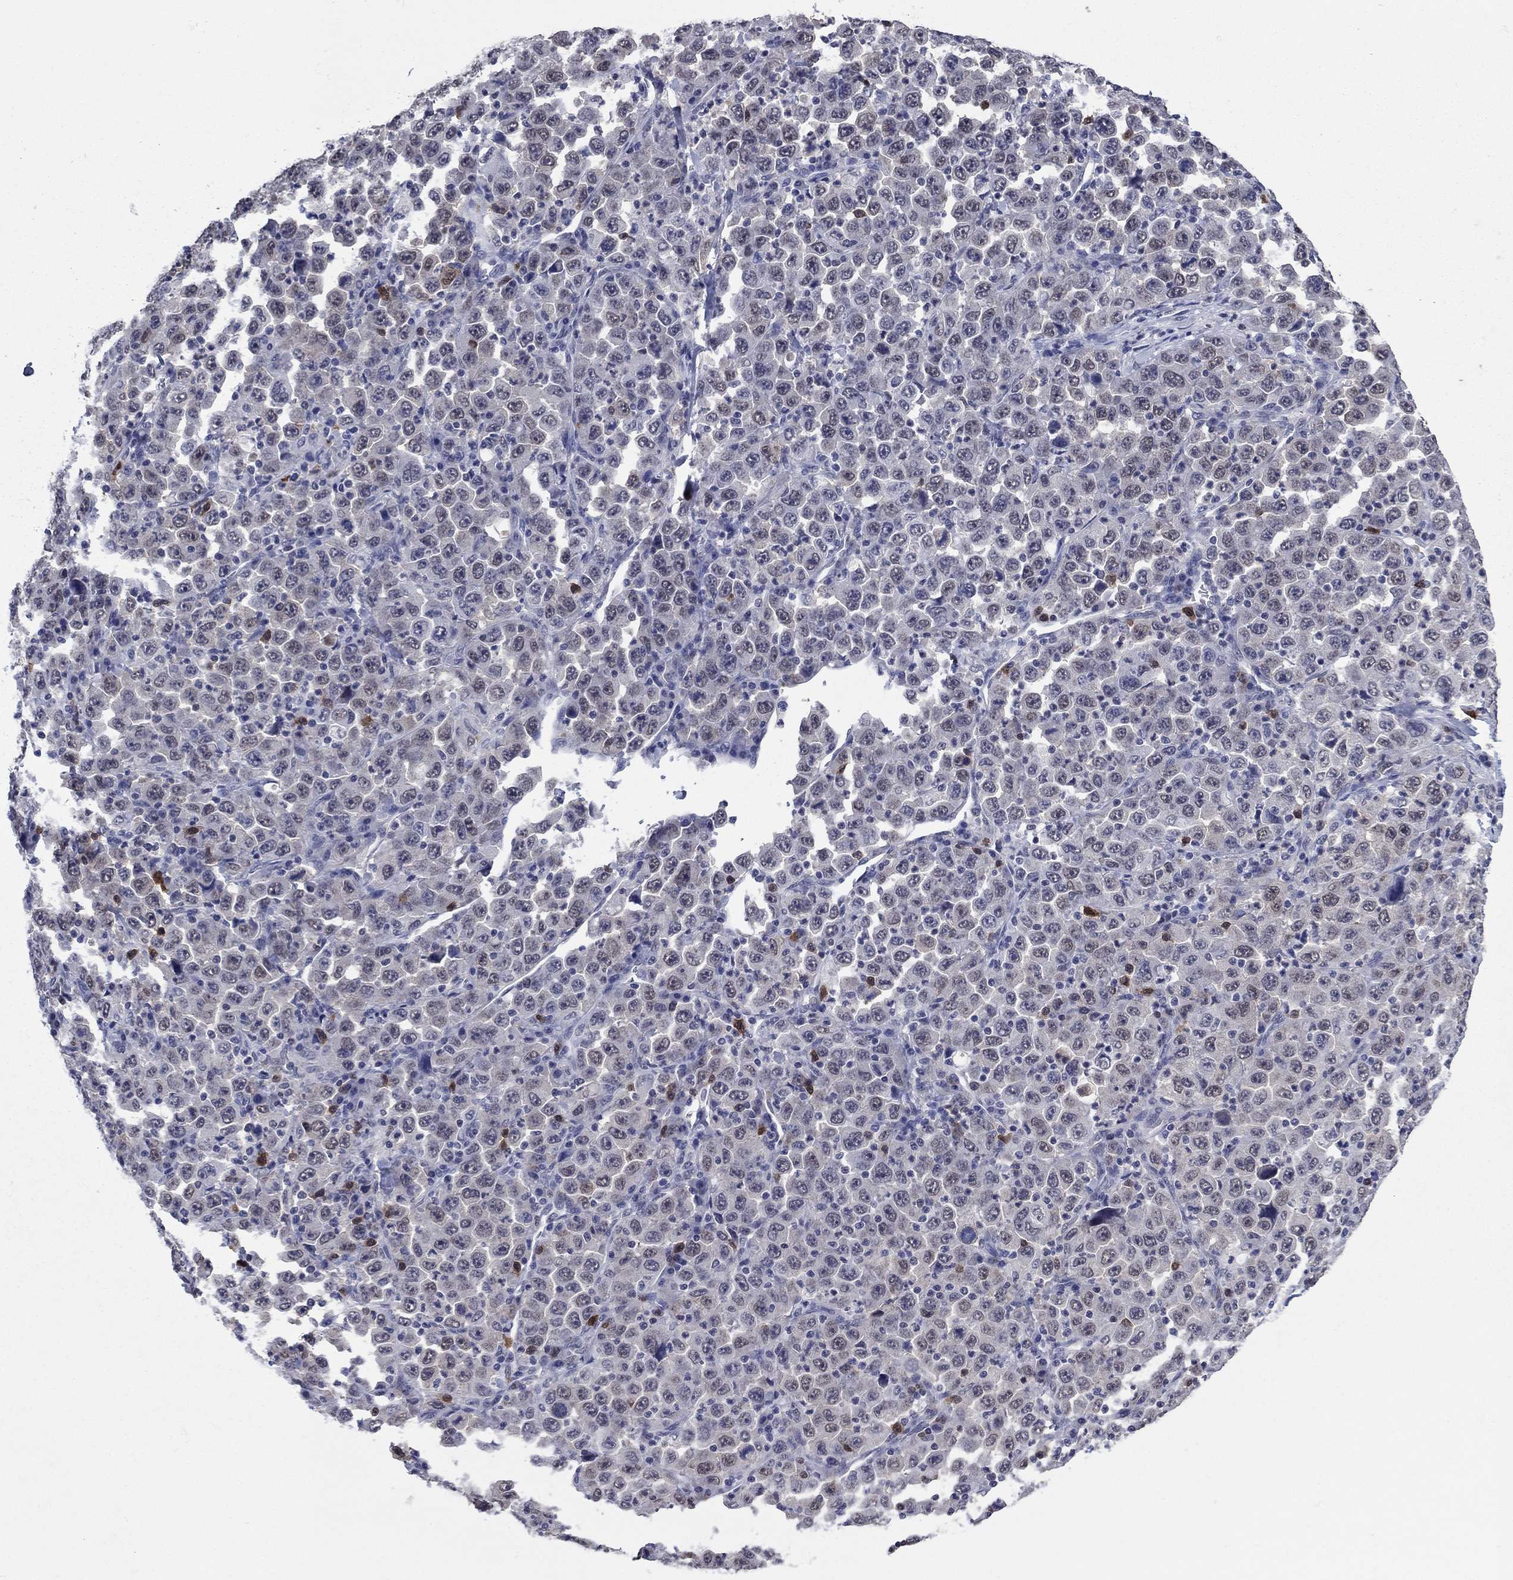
{"staining": {"intensity": "negative", "quantity": "none", "location": "none"}, "tissue": "stomach cancer", "cell_type": "Tumor cells", "image_type": "cancer", "snomed": [{"axis": "morphology", "description": "Normal tissue, NOS"}, {"axis": "morphology", "description": "Adenocarcinoma, NOS"}, {"axis": "topography", "description": "Stomach, upper"}, {"axis": "topography", "description": "Stomach"}], "caption": "Stomach cancer (adenocarcinoma) stained for a protein using immunohistochemistry (IHC) shows no staining tumor cells.", "gene": "TYMS", "patient": {"sex": "male", "age": 59}}